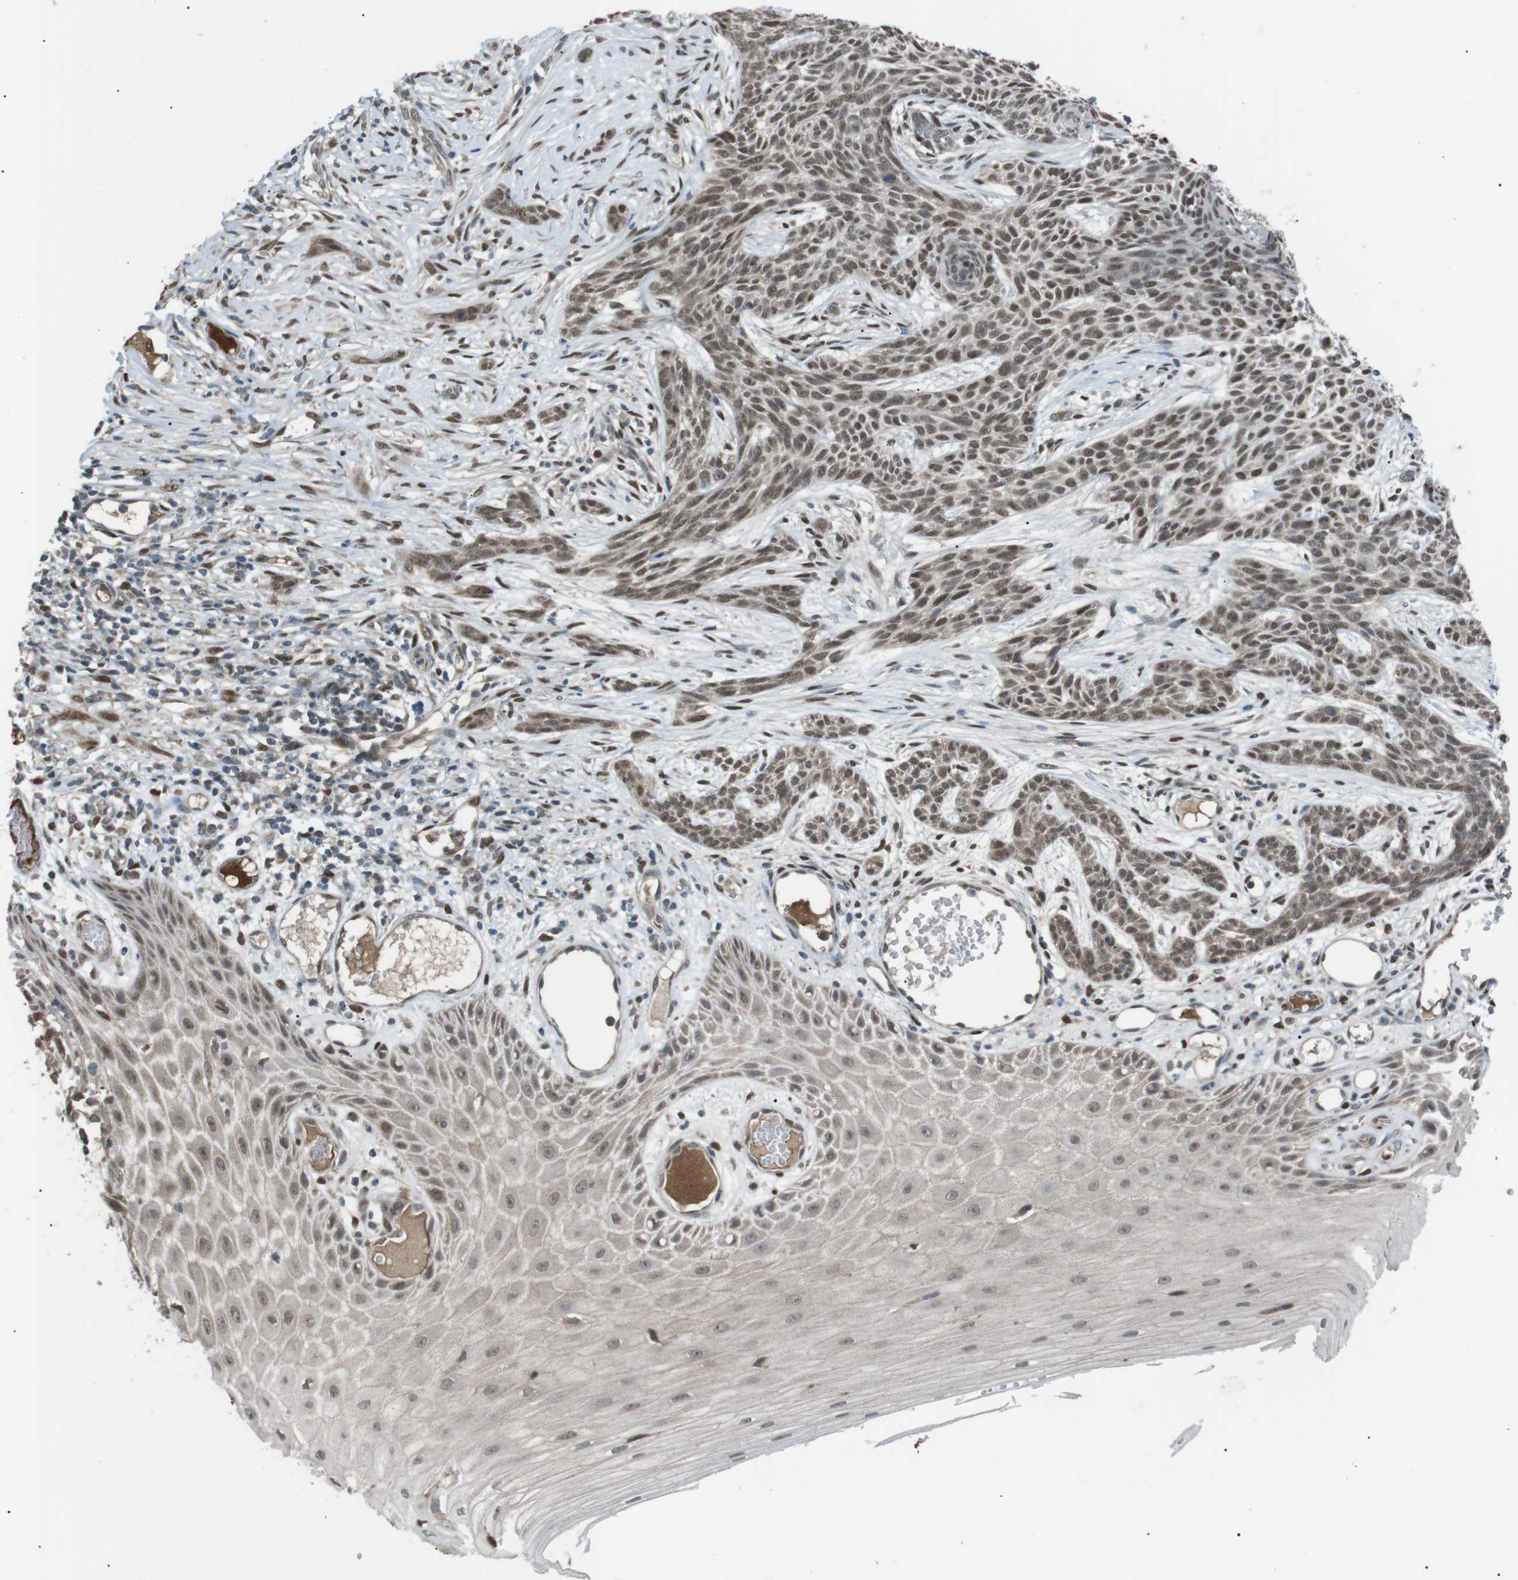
{"staining": {"intensity": "moderate", "quantity": ">75%", "location": "nuclear"}, "tissue": "skin cancer", "cell_type": "Tumor cells", "image_type": "cancer", "snomed": [{"axis": "morphology", "description": "Basal cell carcinoma"}, {"axis": "topography", "description": "Skin"}], "caption": "Tumor cells display moderate nuclear expression in approximately >75% of cells in skin cancer.", "gene": "SRPK2", "patient": {"sex": "female", "age": 59}}